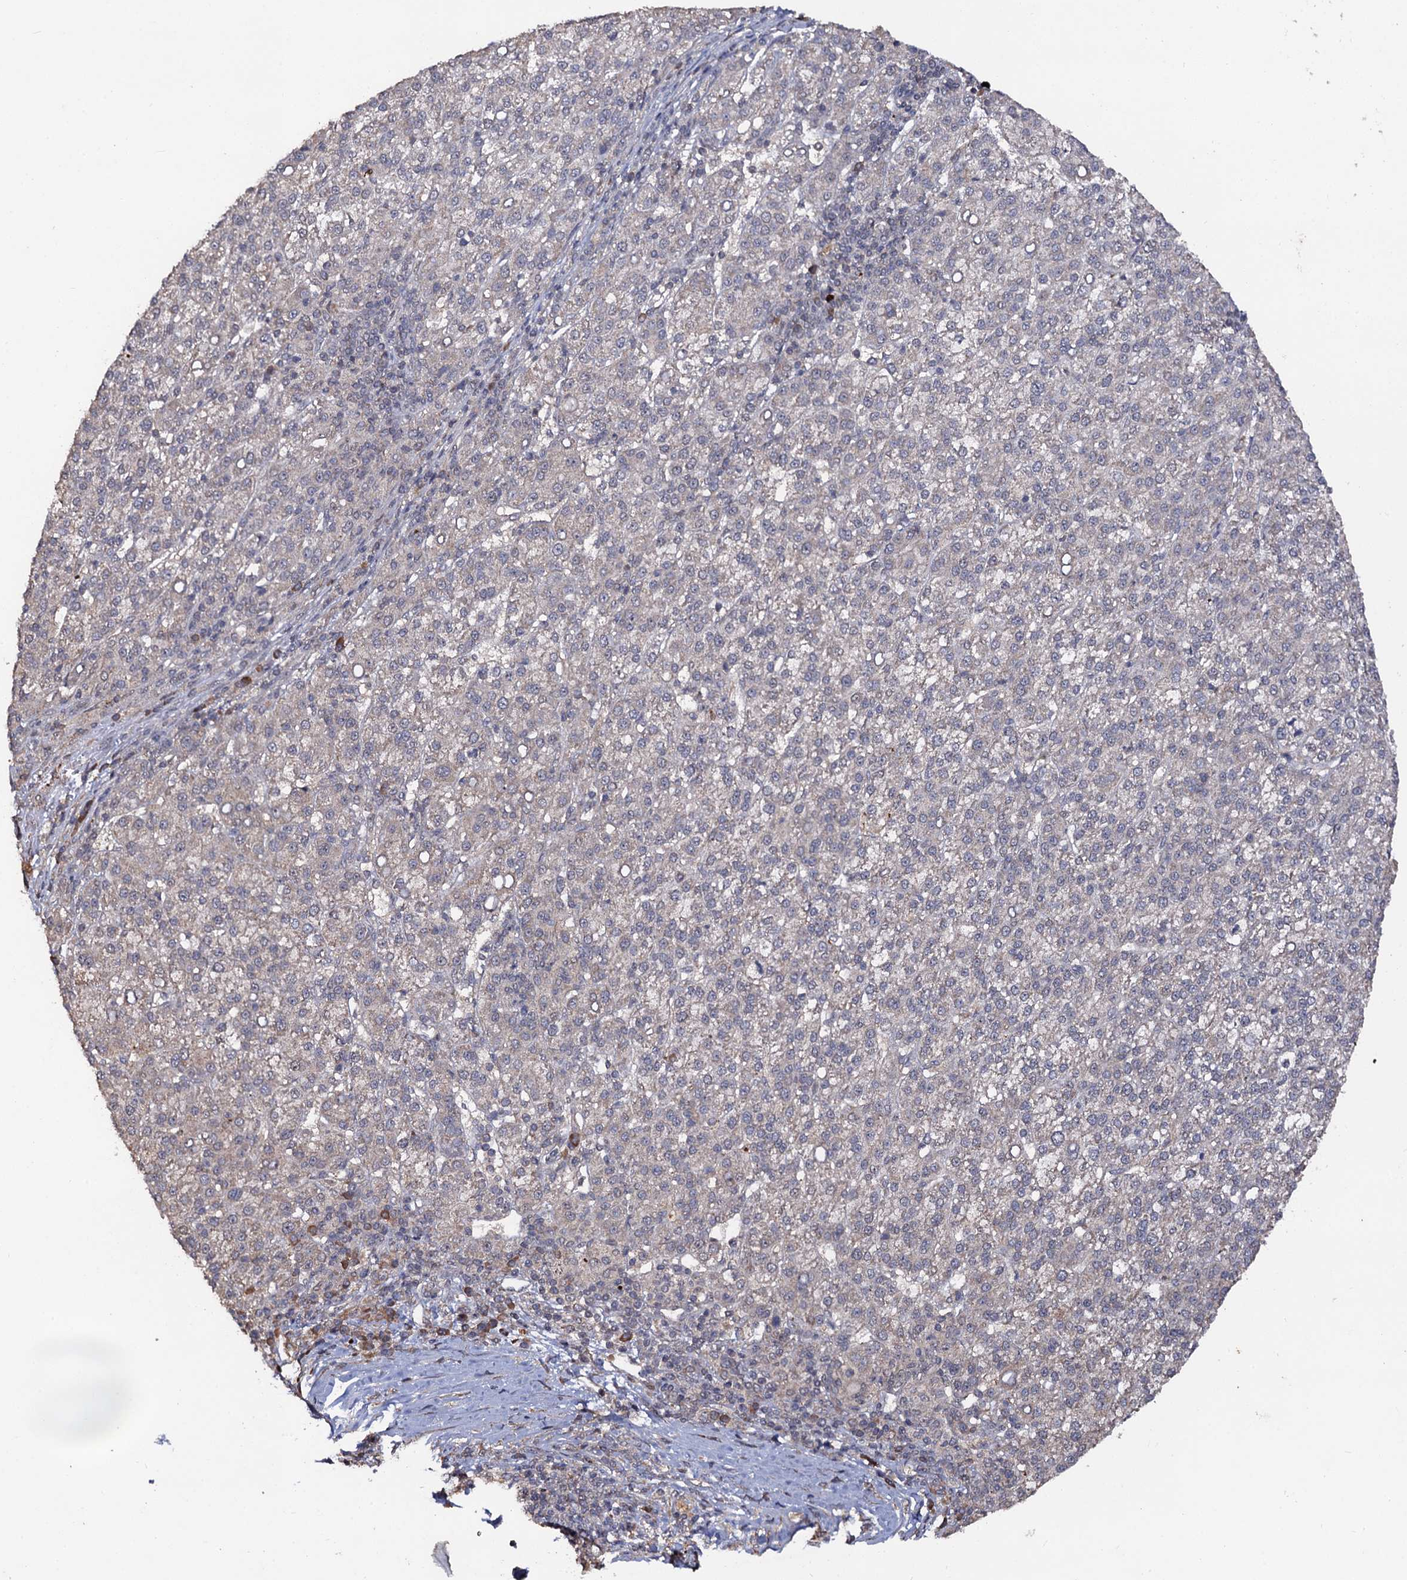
{"staining": {"intensity": "negative", "quantity": "none", "location": "none"}, "tissue": "liver cancer", "cell_type": "Tumor cells", "image_type": "cancer", "snomed": [{"axis": "morphology", "description": "Carcinoma, Hepatocellular, NOS"}, {"axis": "topography", "description": "Liver"}], "caption": "Liver cancer was stained to show a protein in brown. There is no significant staining in tumor cells. (Brightfield microscopy of DAB (3,3'-diaminobenzidine) immunohistochemistry at high magnification).", "gene": "LRRC63", "patient": {"sex": "female", "age": 58}}